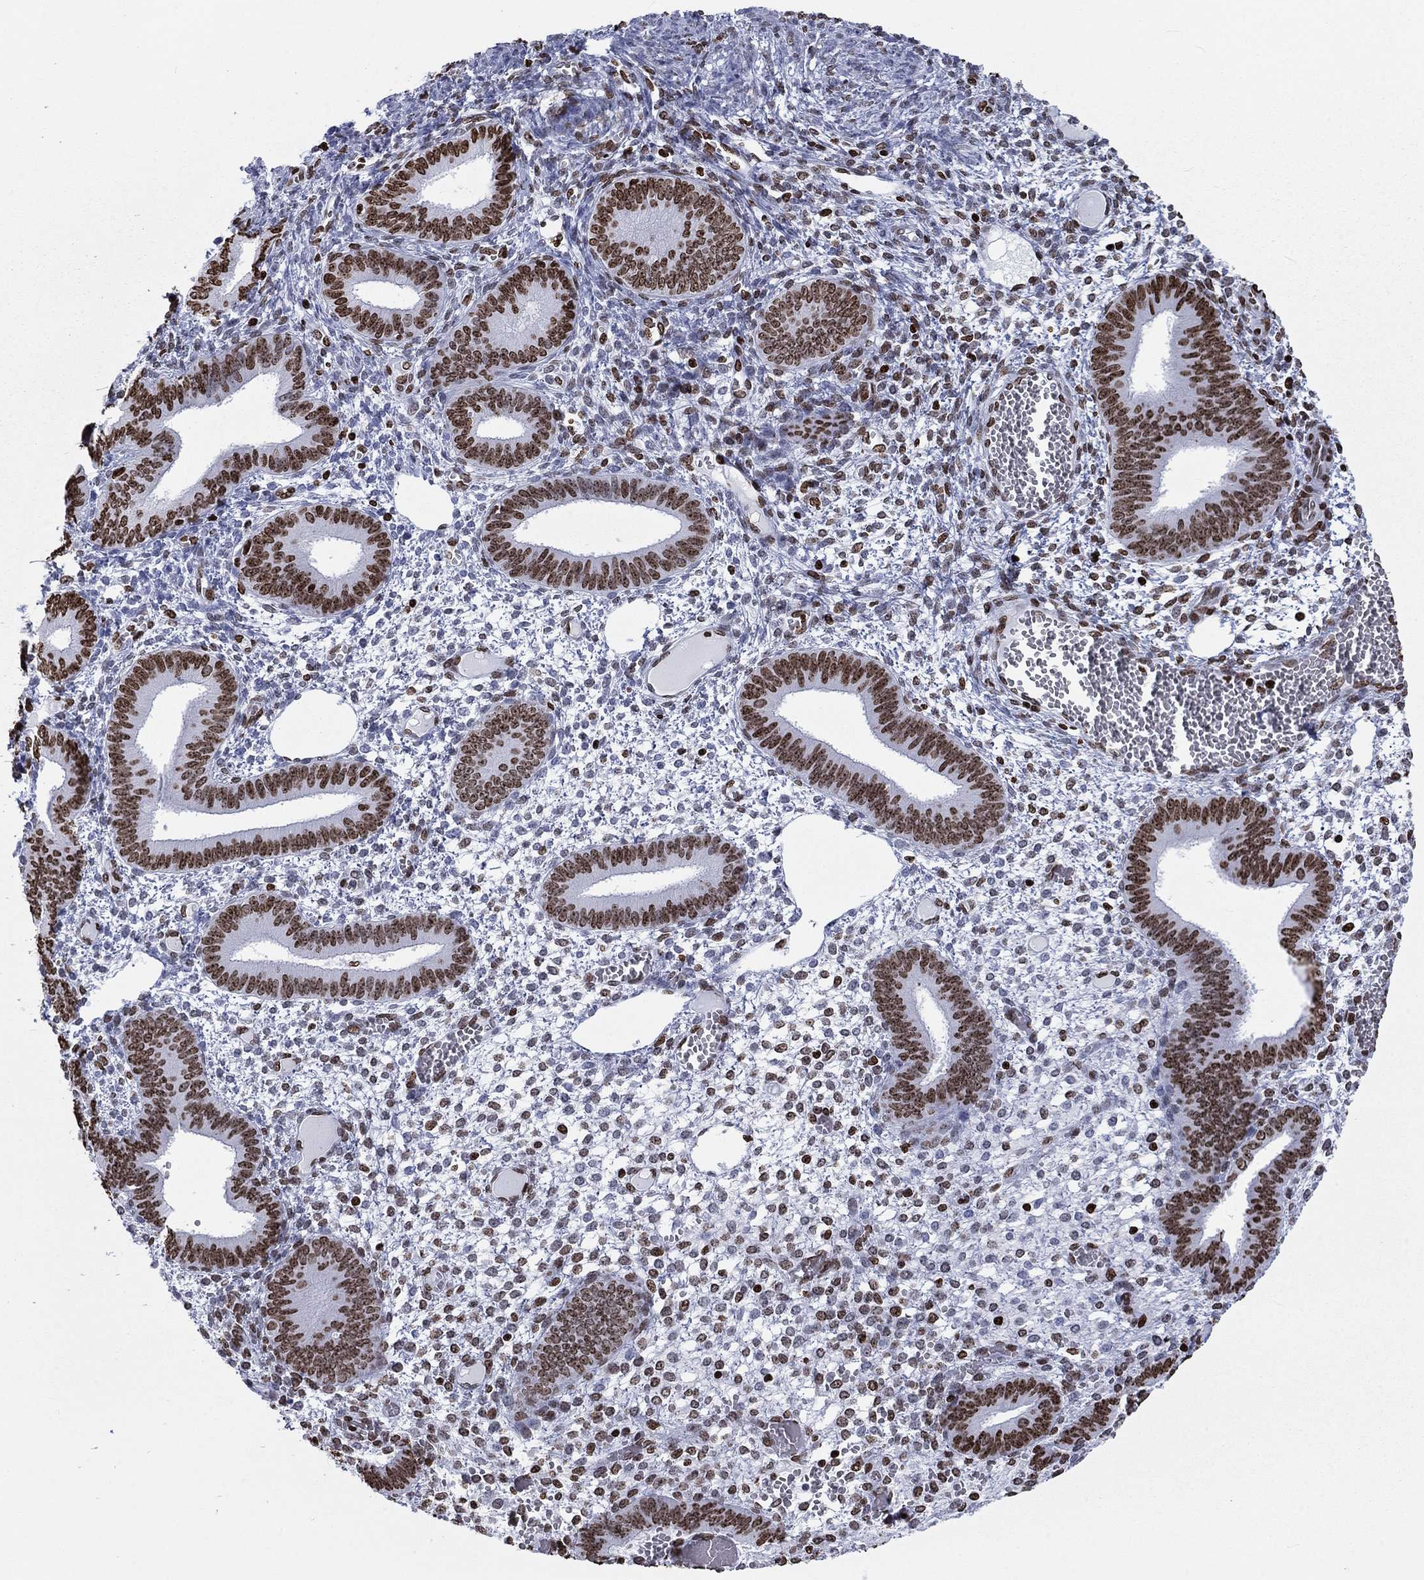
{"staining": {"intensity": "moderate", "quantity": "25%-75%", "location": "nuclear"}, "tissue": "endometrium", "cell_type": "Cells in endometrial stroma", "image_type": "normal", "snomed": [{"axis": "morphology", "description": "Normal tissue, NOS"}, {"axis": "topography", "description": "Endometrium"}], "caption": "A medium amount of moderate nuclear staining is appreciated in approximately 25%-75% of cells in endometrial stroma in benign endometrium.", "gene": "H1", "patient": {"sex": "female", "age": 42}}